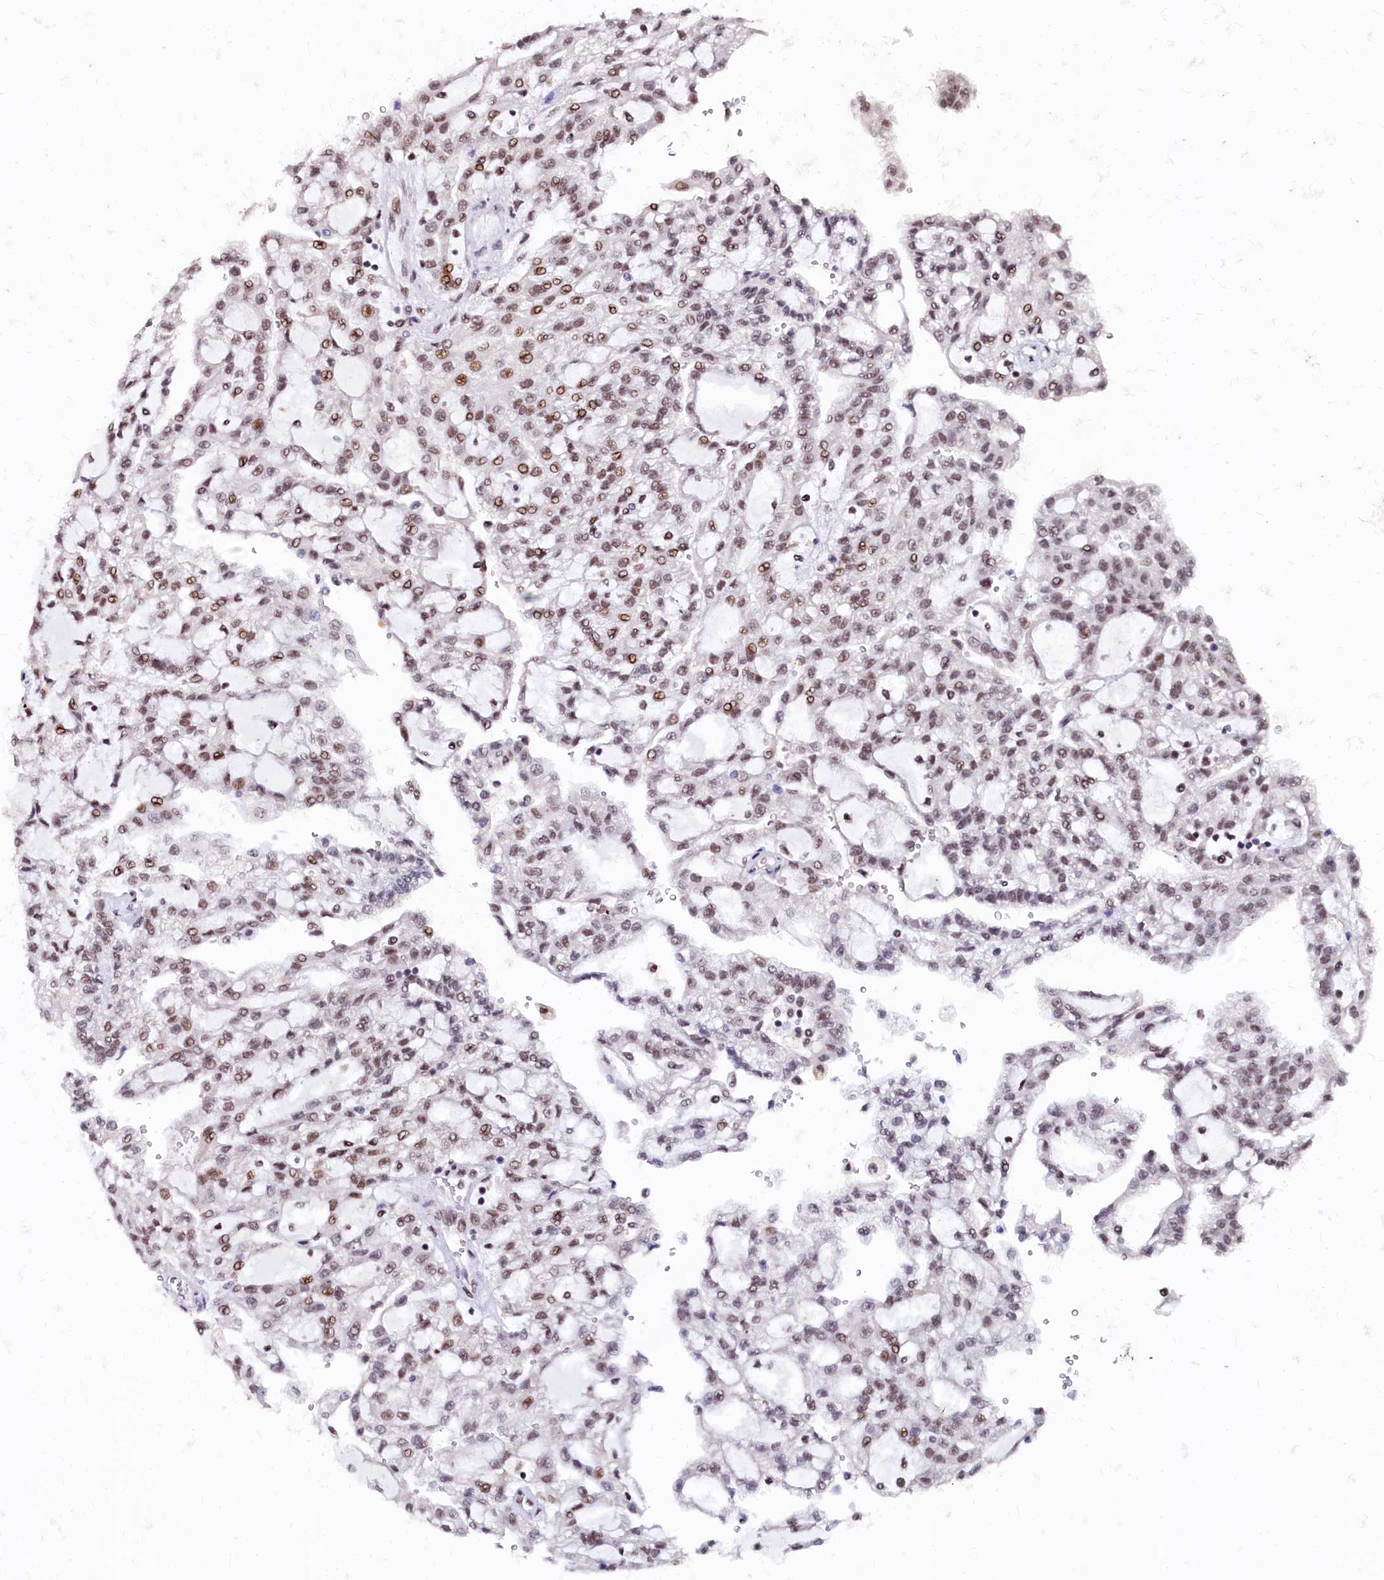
{"staining": {"intensity": "moderate", "quantity": "25%-75%", "location": "nuclear"}, "tissue": "renal cancer", "cell_type": "Tumor cells", "image_type": "cancer", "snomed": [{"axis": "morphology", "description": "Adenocarcinoma, NOS"}, {"axis": "topography", "description": "Kidney"}], "caption": "Renal adenocarcinoma tissue shows moderate nuclear expression in approximately 25%-75% of tumor cells (DAB (3,3'-diaminobenzidine) IHC with brightfield microscopy, high magnification).", "gene": "CPSF7", "patient": {"sex": "male", "age": 63}}